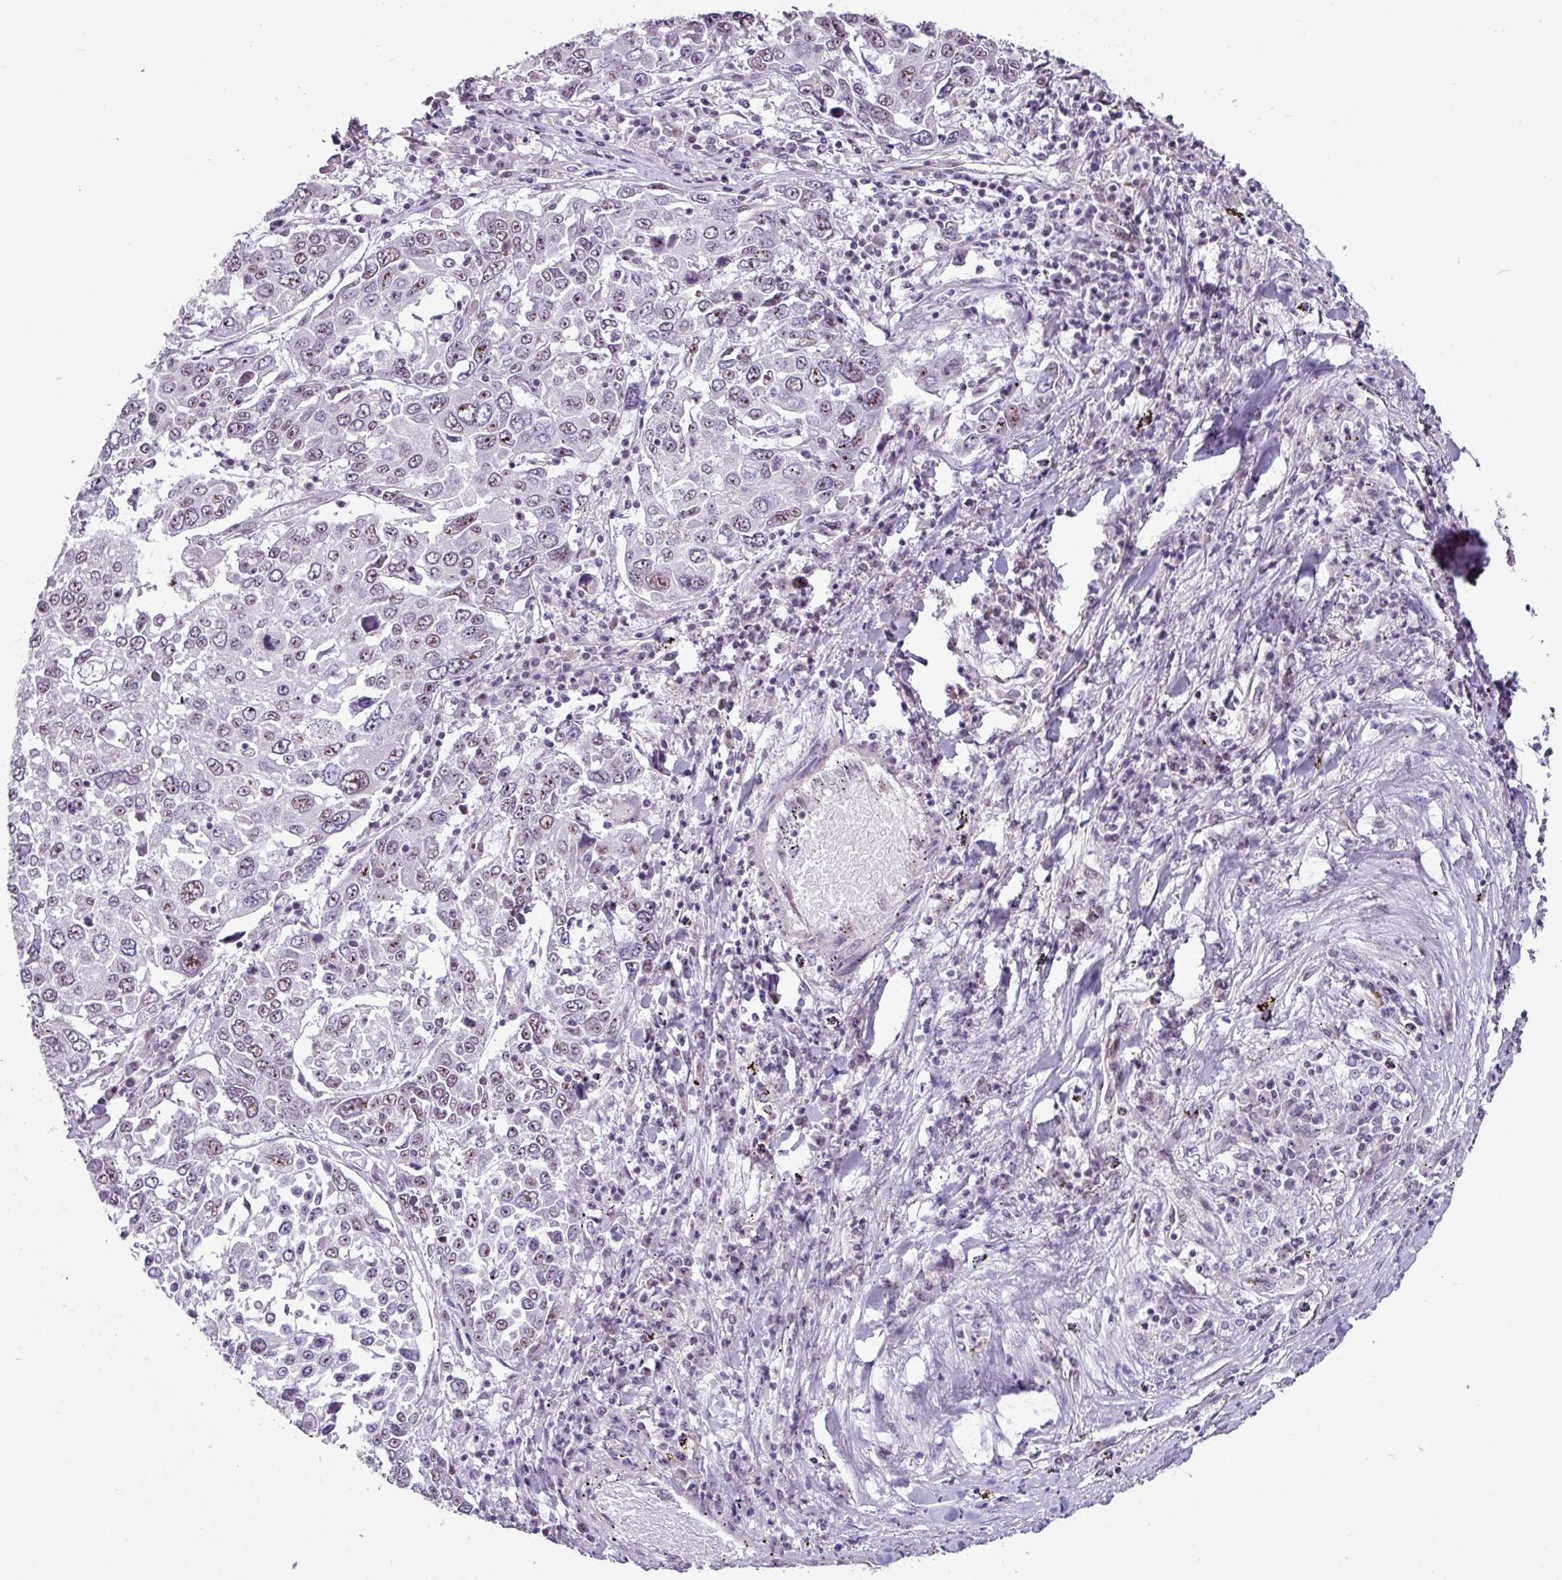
{"staining": {"intensity": "weak", "quantity": "25%-75%", "location": "nuclear"}, "tissue": "lung cancer", "cell_type": "Tumor cells", "image_type": "cancer", "snomed": [{"axis": "morphology", "description": "Squamous cell carcinoma, NOS"}, {"axis": "topography", "description": "Lung"}], "caption": "Lung cancer (squamous cell carcinoma) tissue exhibits weak nuclear expression in approximately 25%-75% of tumor cells", "gene": "UTP18", "patient": {"sex": "male", "age": 65}}